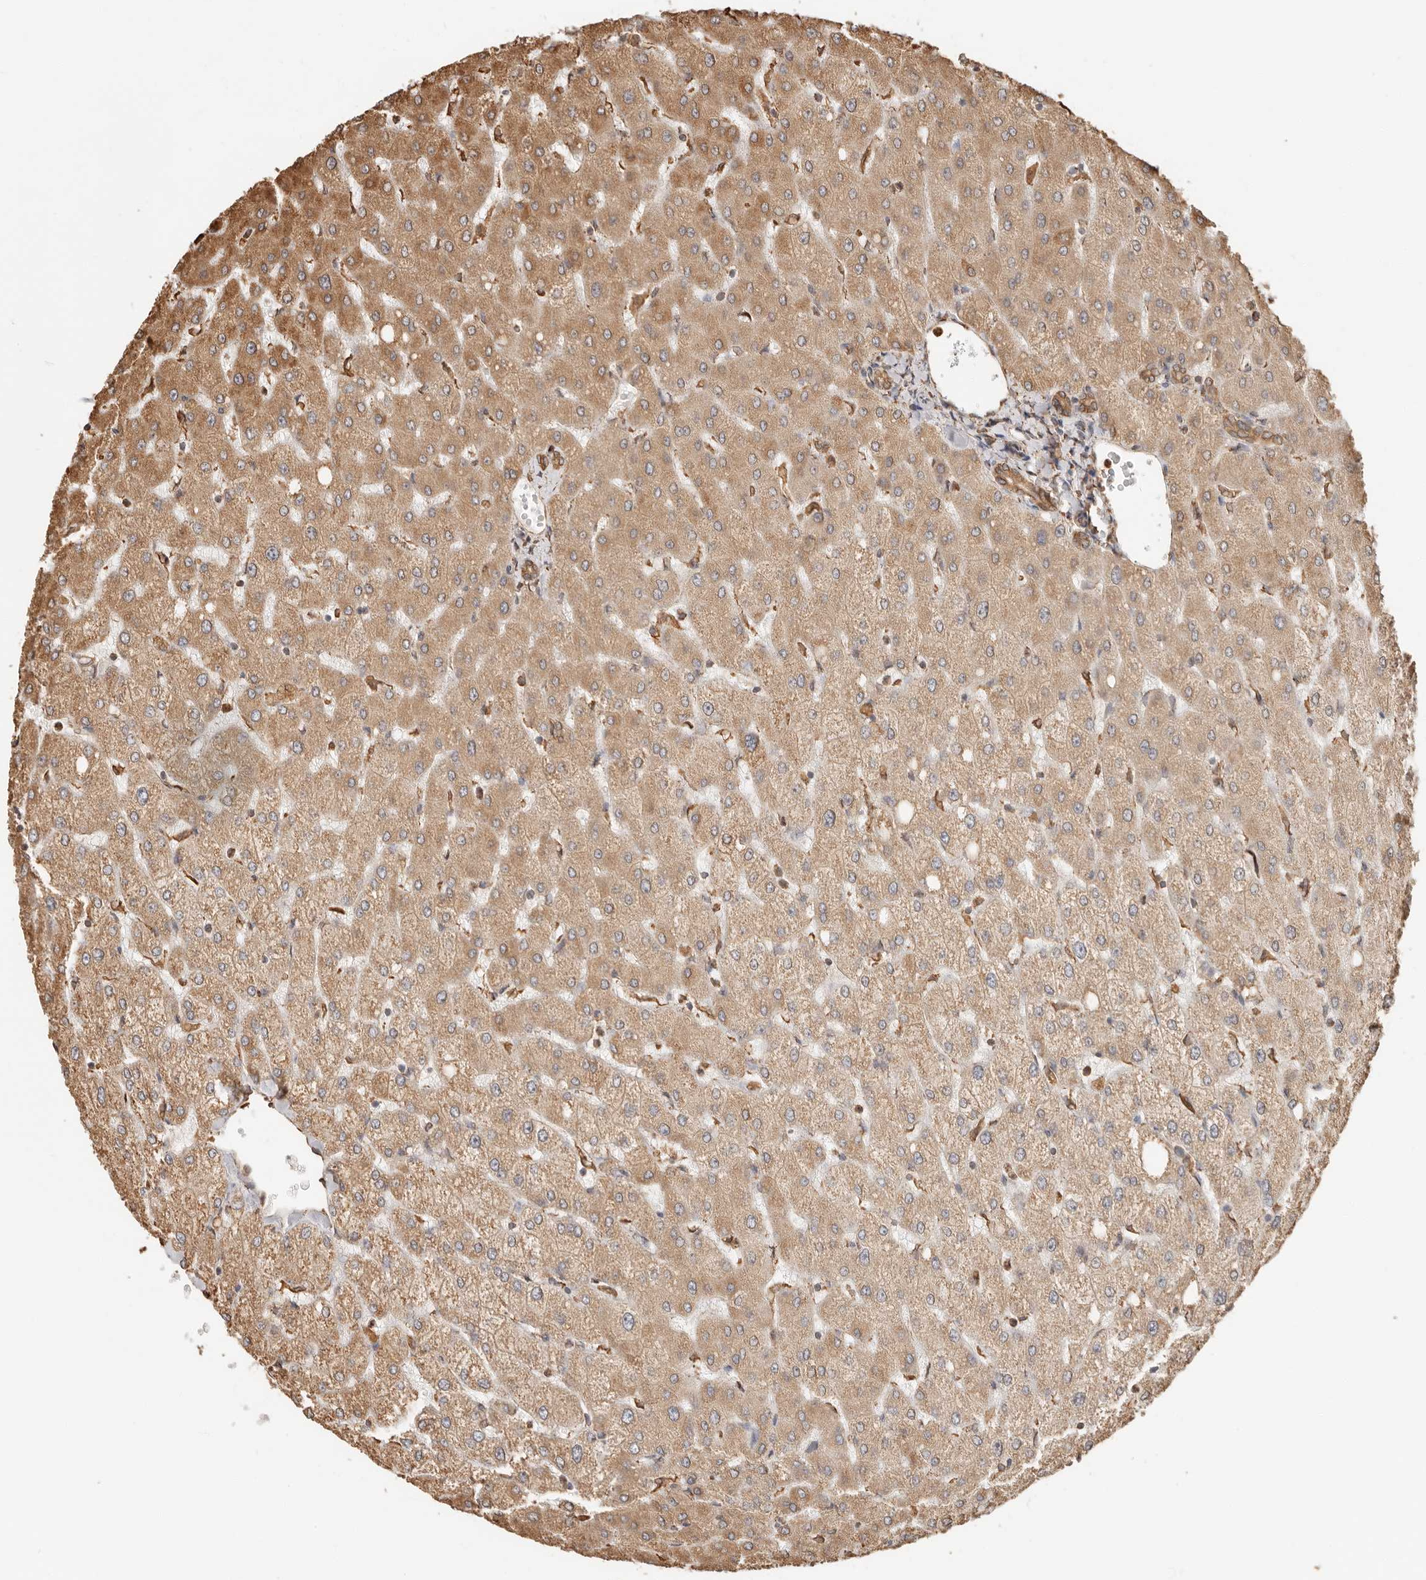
{"staining": {"intensity": "moderate", "quantity": ">75%", "location": "cytoplasmic/membranous"}, "tissue": "liver", "cell_type": "Cholangiocytes", "image_type": "normal", "snomed": [{"axis": "morphology", "description": "Normal tissue, NOS"}, {"axis": "topography", "description": "Liver"}], "caption": "Liver stained for a protein displays moderate cytoplasmic/membranous positivity in cholangiocytes. (IHC, brightfield microscopy, high magnification).", "gene": "ARHGEF10L", "patient": {"sex": "female", "age": 54}}